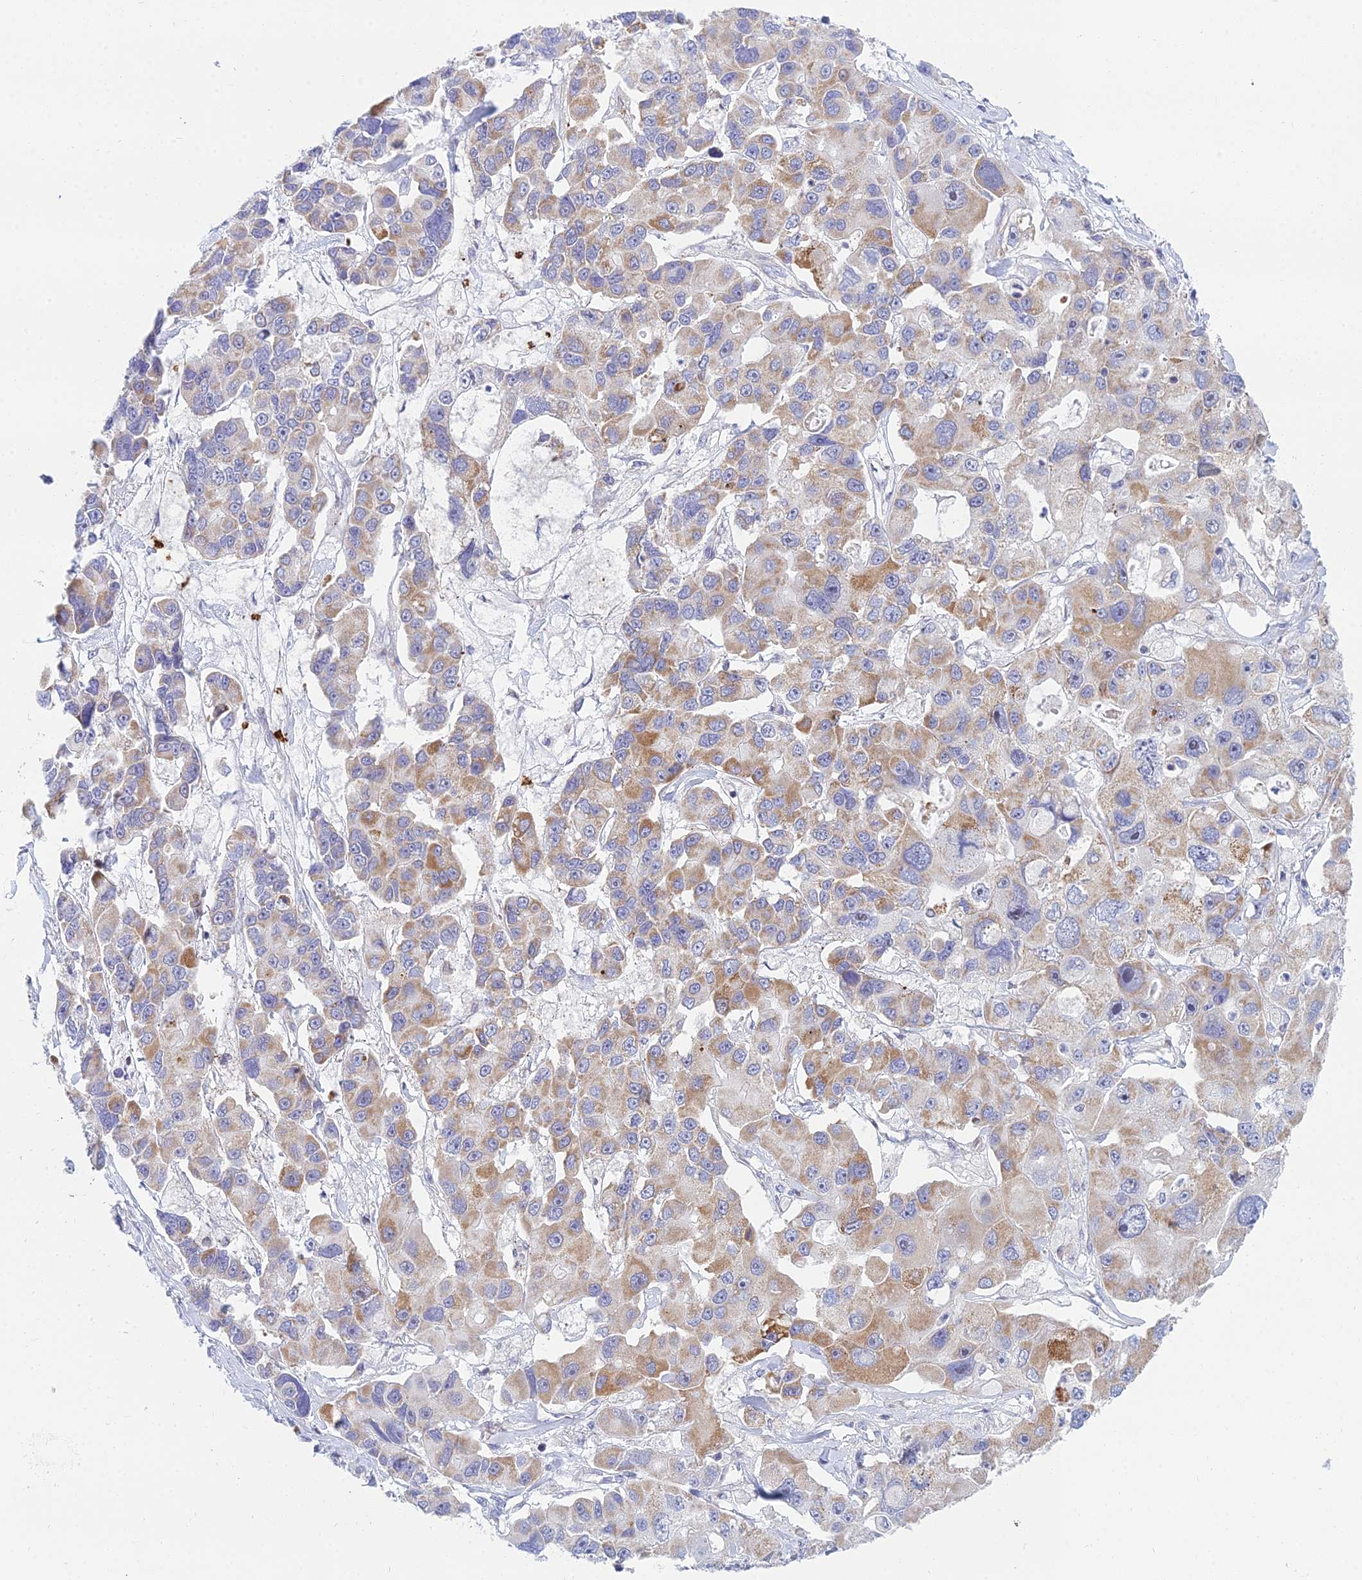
{"staining": {"intensity": "moderate", "quantity": ">75%", "location": "cytoplasmic/membranous"}, "tissue": "lung cancer", "cell_type": "Tumor cells", "image_type": "cancer", "snomed": [{"axis": "morphology", "description": "Adenocarcinoma, NOS"}, {"axis": "topography", "description": "Lung"}], "caption": "Protein expression analysis of human lung cancer (adenocarcinoma) reveals moderate cytoplasmic/membranous positivity in about >75% of tumor cells.", "gene": "PRR13", "patient": {"sex": "female", "age": 54}}